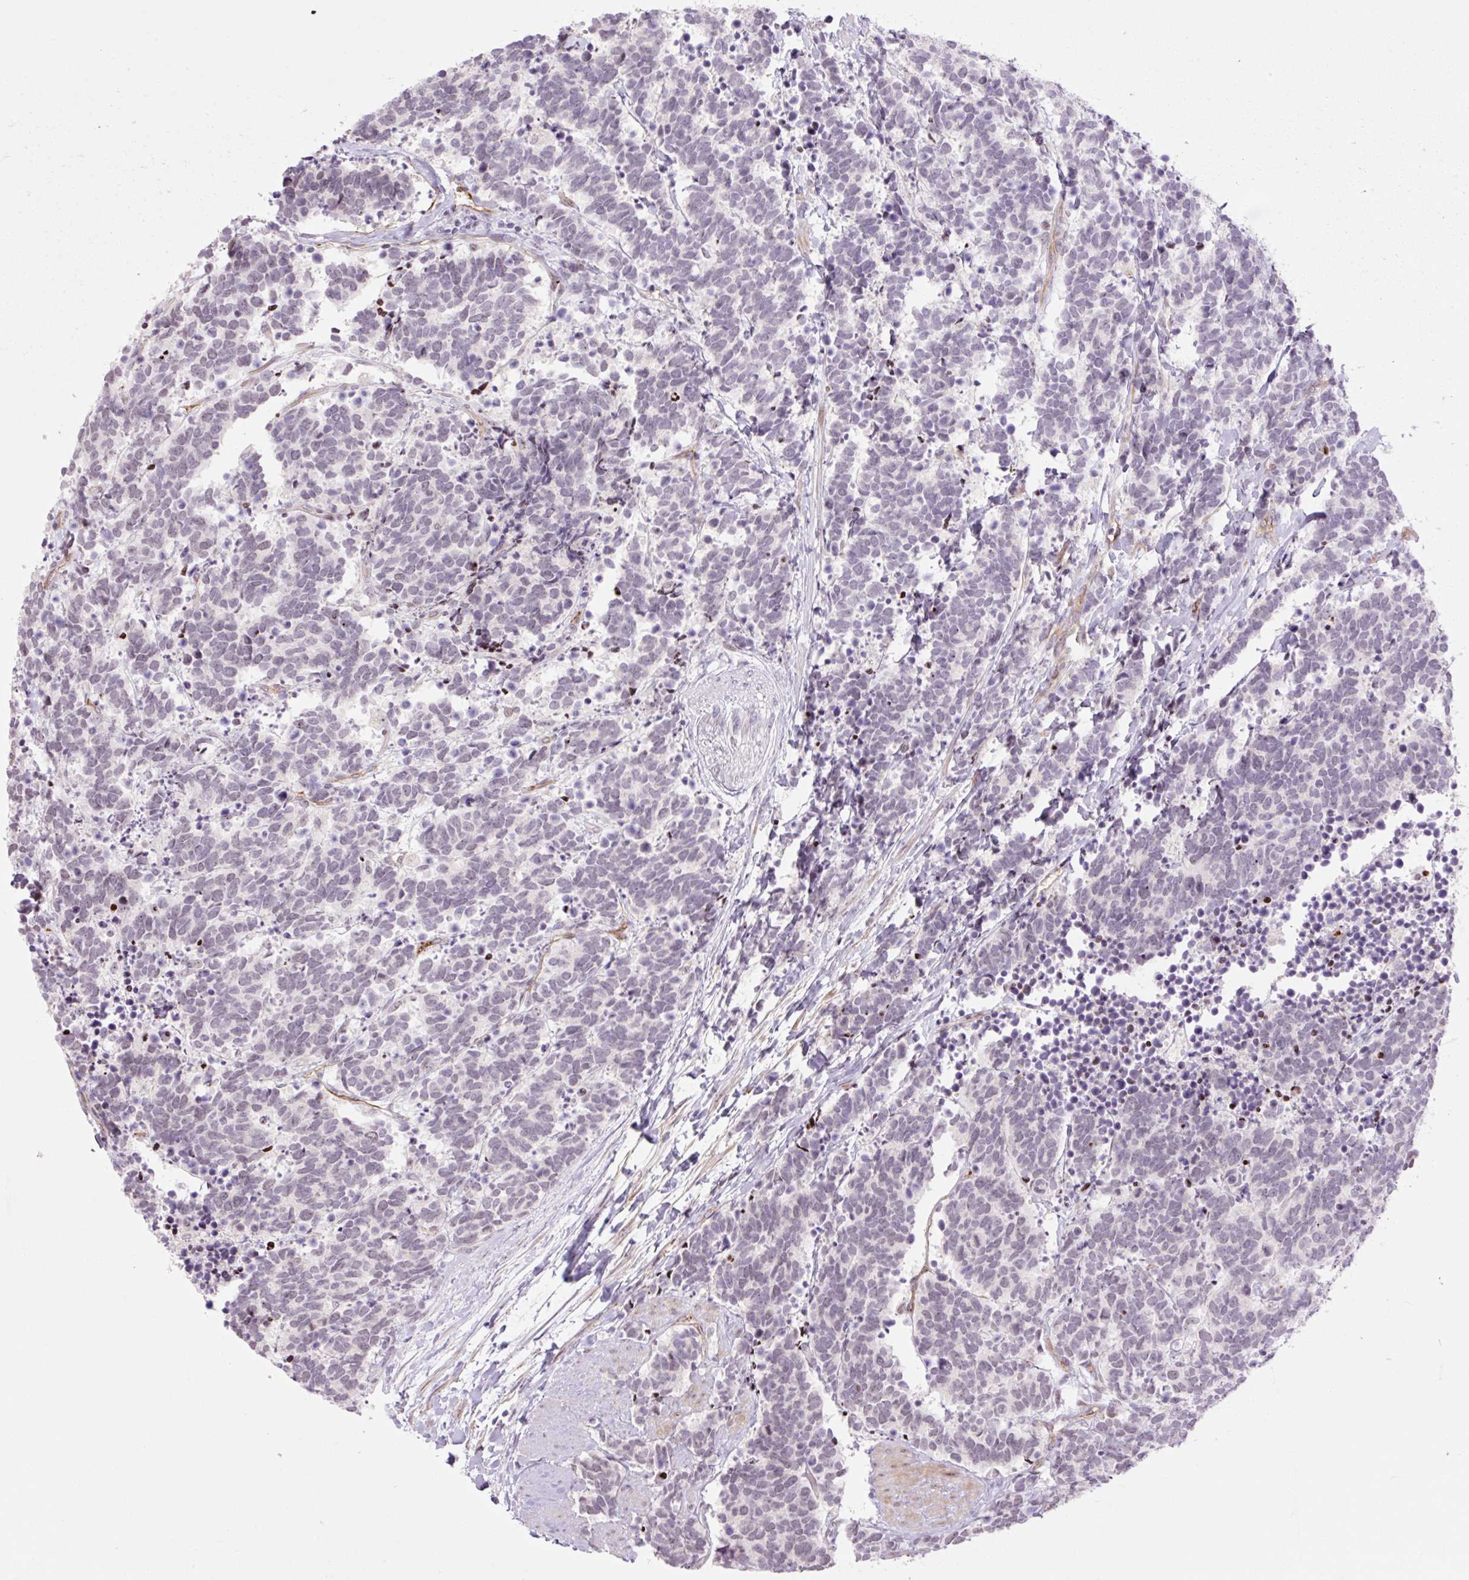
{"staining": {"intensity": "weak", "quantity": "<25%", "location": "nuclear"}, "tissue": "carcinoid", "cell_type": "Tumor cells", "image_type": "cancer", "snomed": [{"axis": "morphology", "description": "Carcinoma, NOS"}, {"axis": "morphology", "description": "Carcinoid, malignant, NOS"}, {"axis": "topography", "description": "Prostate"}], "caption": "Tumor cells show no significant positivity in carcinoma.", "gene": "ZNF417", "patient": {"sex": "male", "age": 57}}